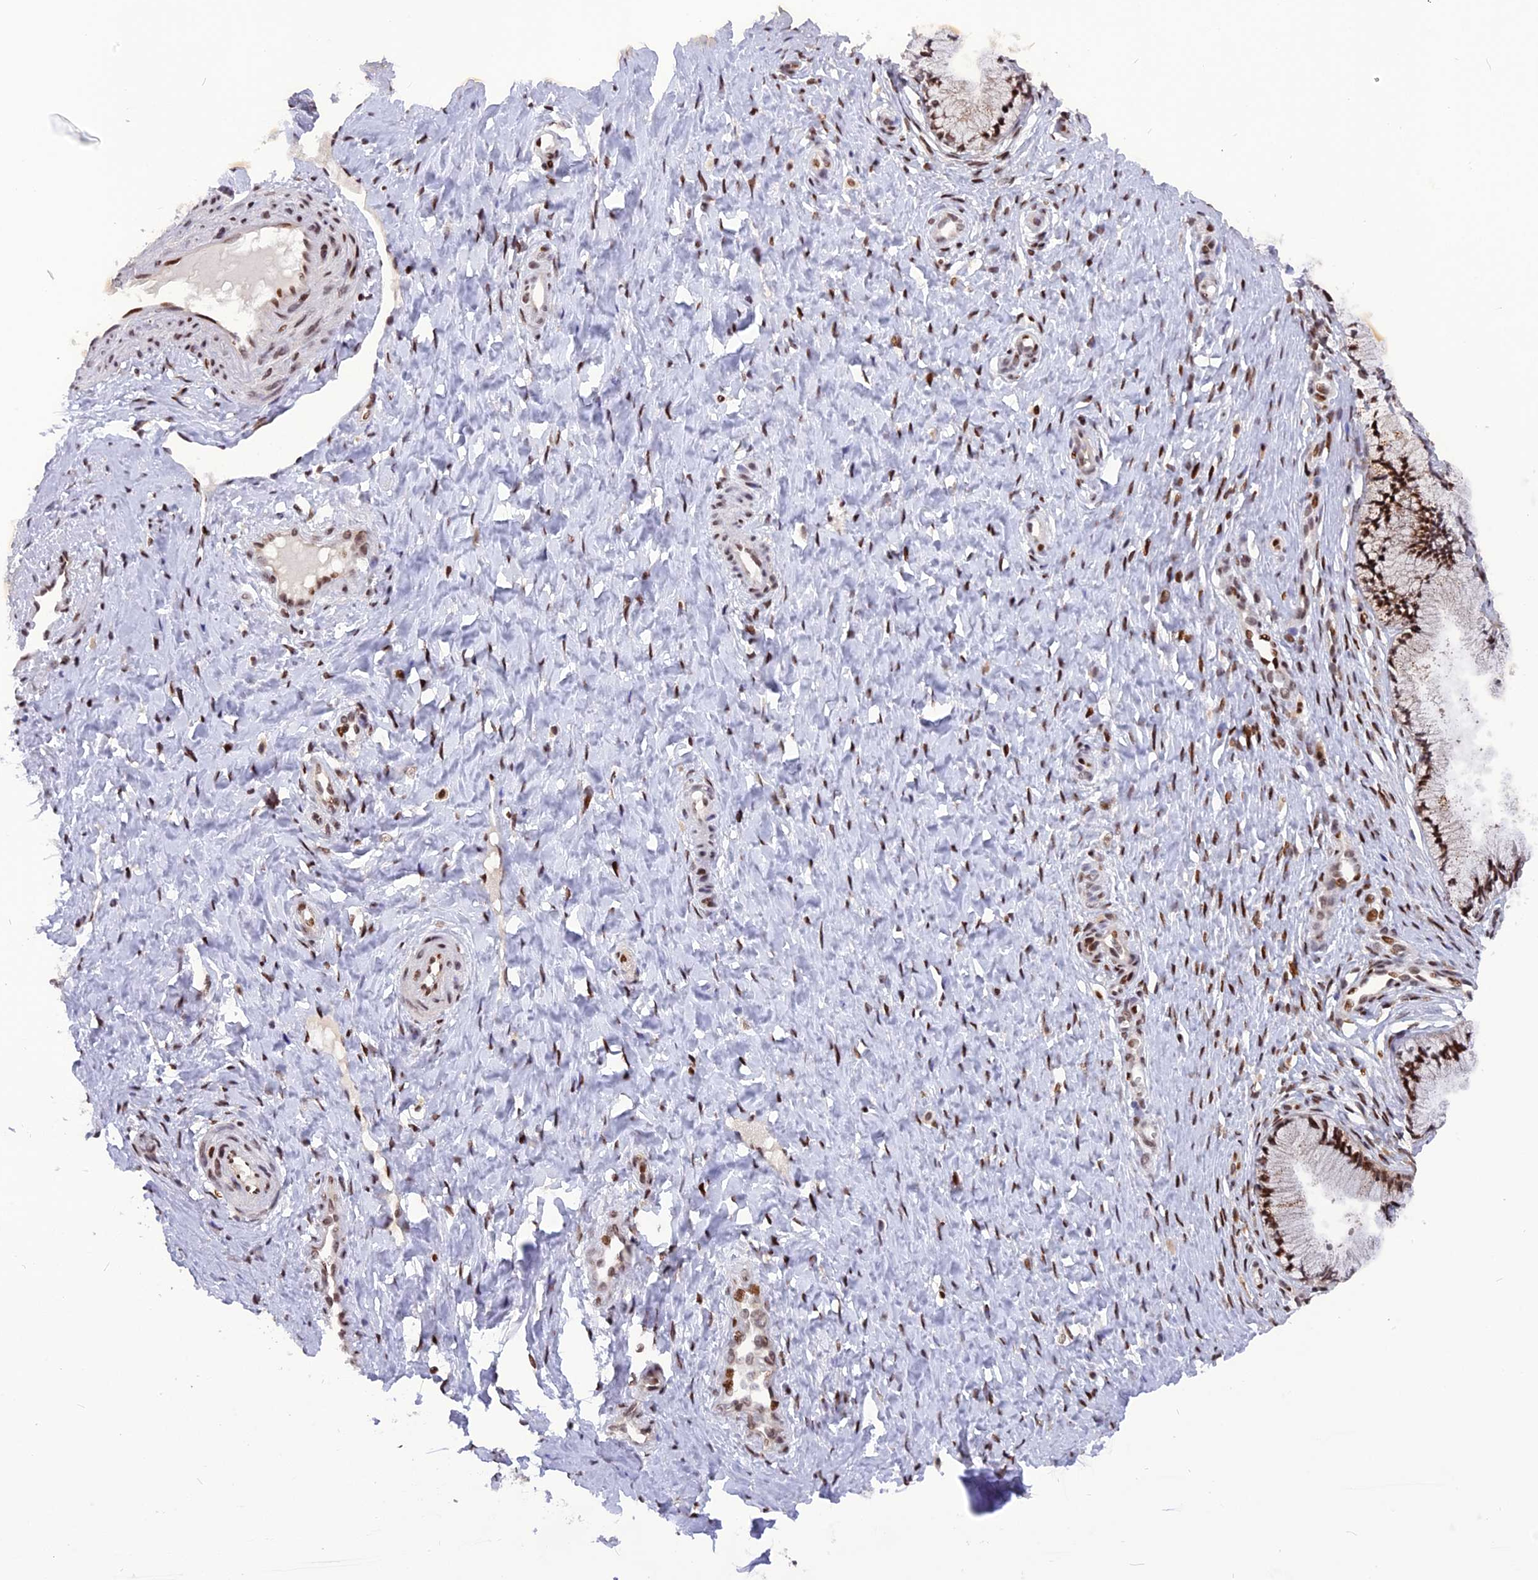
{"staining": {"intensity": "moderate", "quantity": ">75%", "location": "nuclear"}, "tissue": "cervix", "cell_type": "Glandular cells", "image_type": "normal", "snomed": [{"axis": "morphology", "description": "Normal tissue, NOS"}, {"axis": "topography", "description": "Cervix"}], "caption": "Immunohistochemical staining of unremarkable cervix reveals moderate nuclear protein expression in about >75% of glandular cells. The protein is shown in brown color, while the nuclei are stained blue.", "gene": "RABGGTA", "patient": {"sex": "female", "age": 36}}